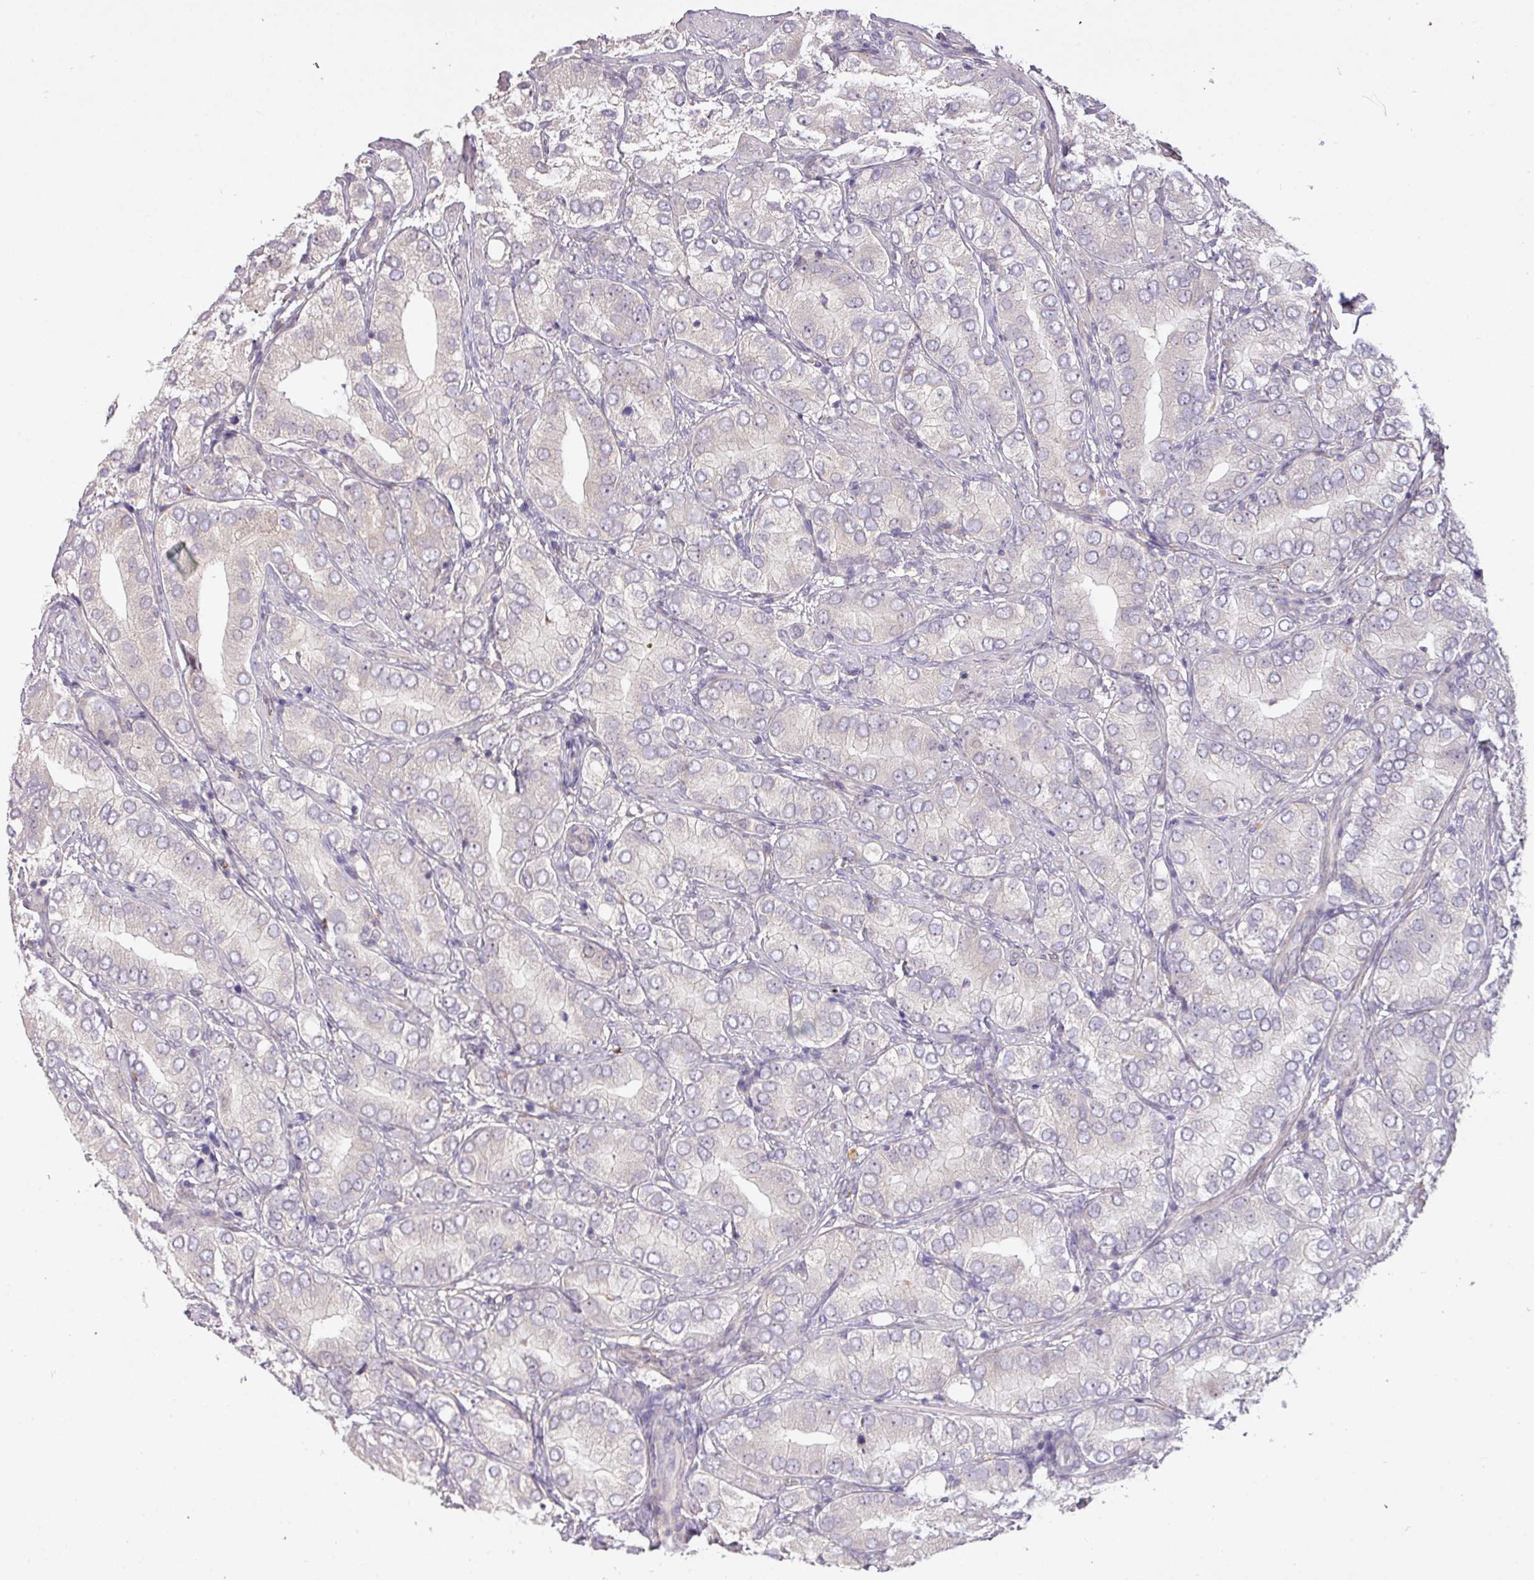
{"staining": {"intensity": "negative", "quantity": "none", "location": "none"}, "tissue": "prostate cancer", "cell_type": "Tumor cells", "image_type": "cancer", "snomed": [{"axis": "morphology", "description": "Adenocarcinoma, High grade"}, {"axis": "topography", "description": "Prostate"}], "caption": "DAB immunohistochemical staining of adenocarcinoma (high-grade) (prostate) exhibits no significant expression in tumor cells.", "gene": "PRADC1", "patient": {"sex": "male", "age": 82}}